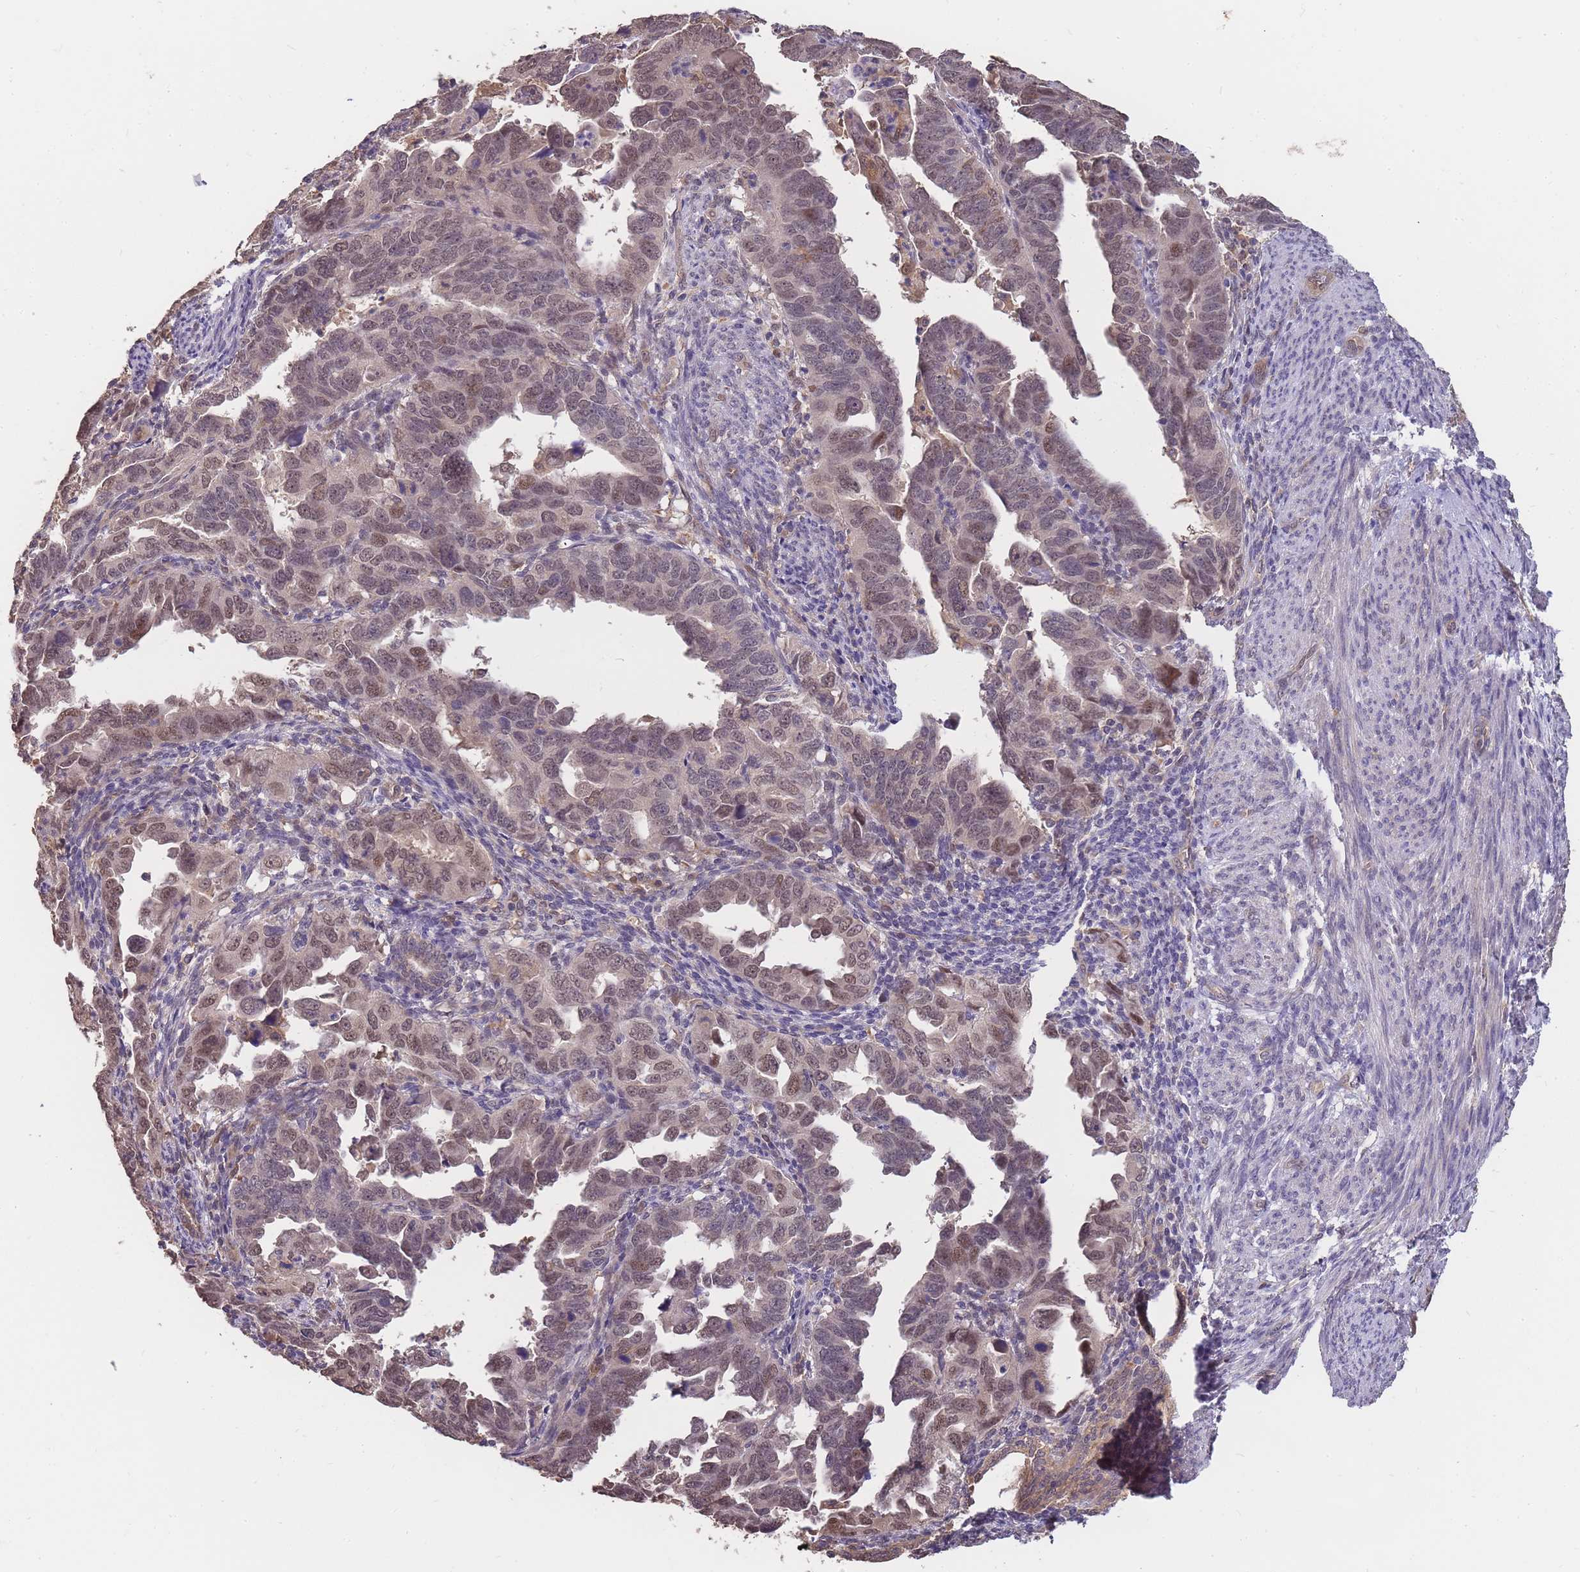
{"staining": {"intensity": "moderate", "quantity": ">75%", "location": "nuclear"}, "tissue": "endometrial cancer", "cell_type": "Tumor cells", "image_type": "cancer", "snomed": [{"axis": "morphology", "description": "Adenocarcinoma, NOS"}, {"axis": "topography", "description": "Endometrium"}], "caption": "Immunohistochemistry (IHC) of endometrial cancer (adenocarcinoma) demonstrates medium levels of moderate nuclear positivity in approximately >75% of tumor cells. The staining was performed using DAB, with brown indicating positive protein expression. Nuclei are stained blue with hematoxylin.", "gene": "CDKN2AIPNL", "patient": {"sex": "female", "age": 65}}